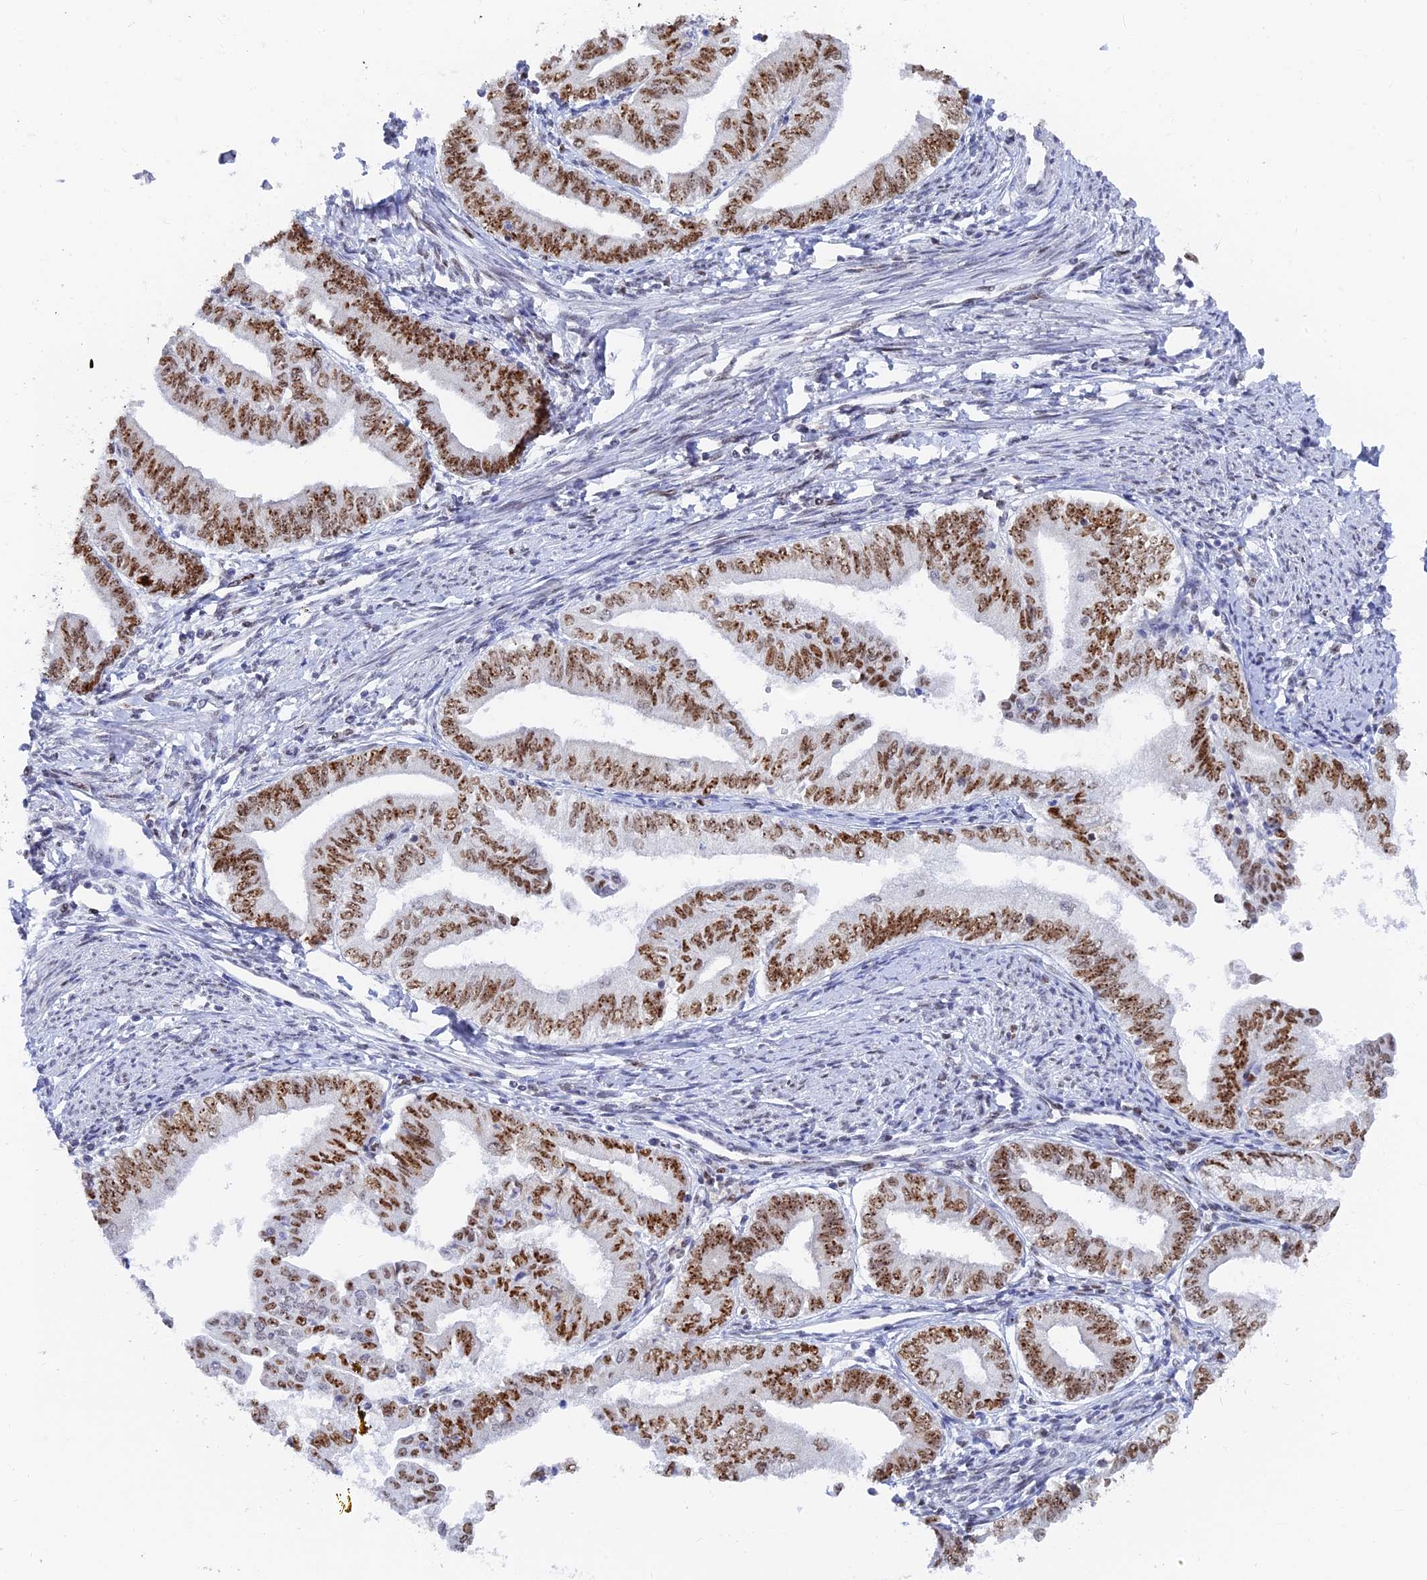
{"staining": {"intensity": "moderate", "quantity": ">75%", "location": "nuclear"}, "tissue": "endometrial cancer", "cell_type": "Tumor cells", "image_type": "cancer", "snomed": [{"axis": "morphology", "description": "Adenocarcinoma, NOS"}, {"axis": "topography", "description": "Endometrium"}], "caption": "Endometrial cancer stained with a brown dye shows moderate nuclear positive staining in about >75% of tumor cells.", "gene": "RSL1D1", "patient": {"sex": "female", "age": 66}}